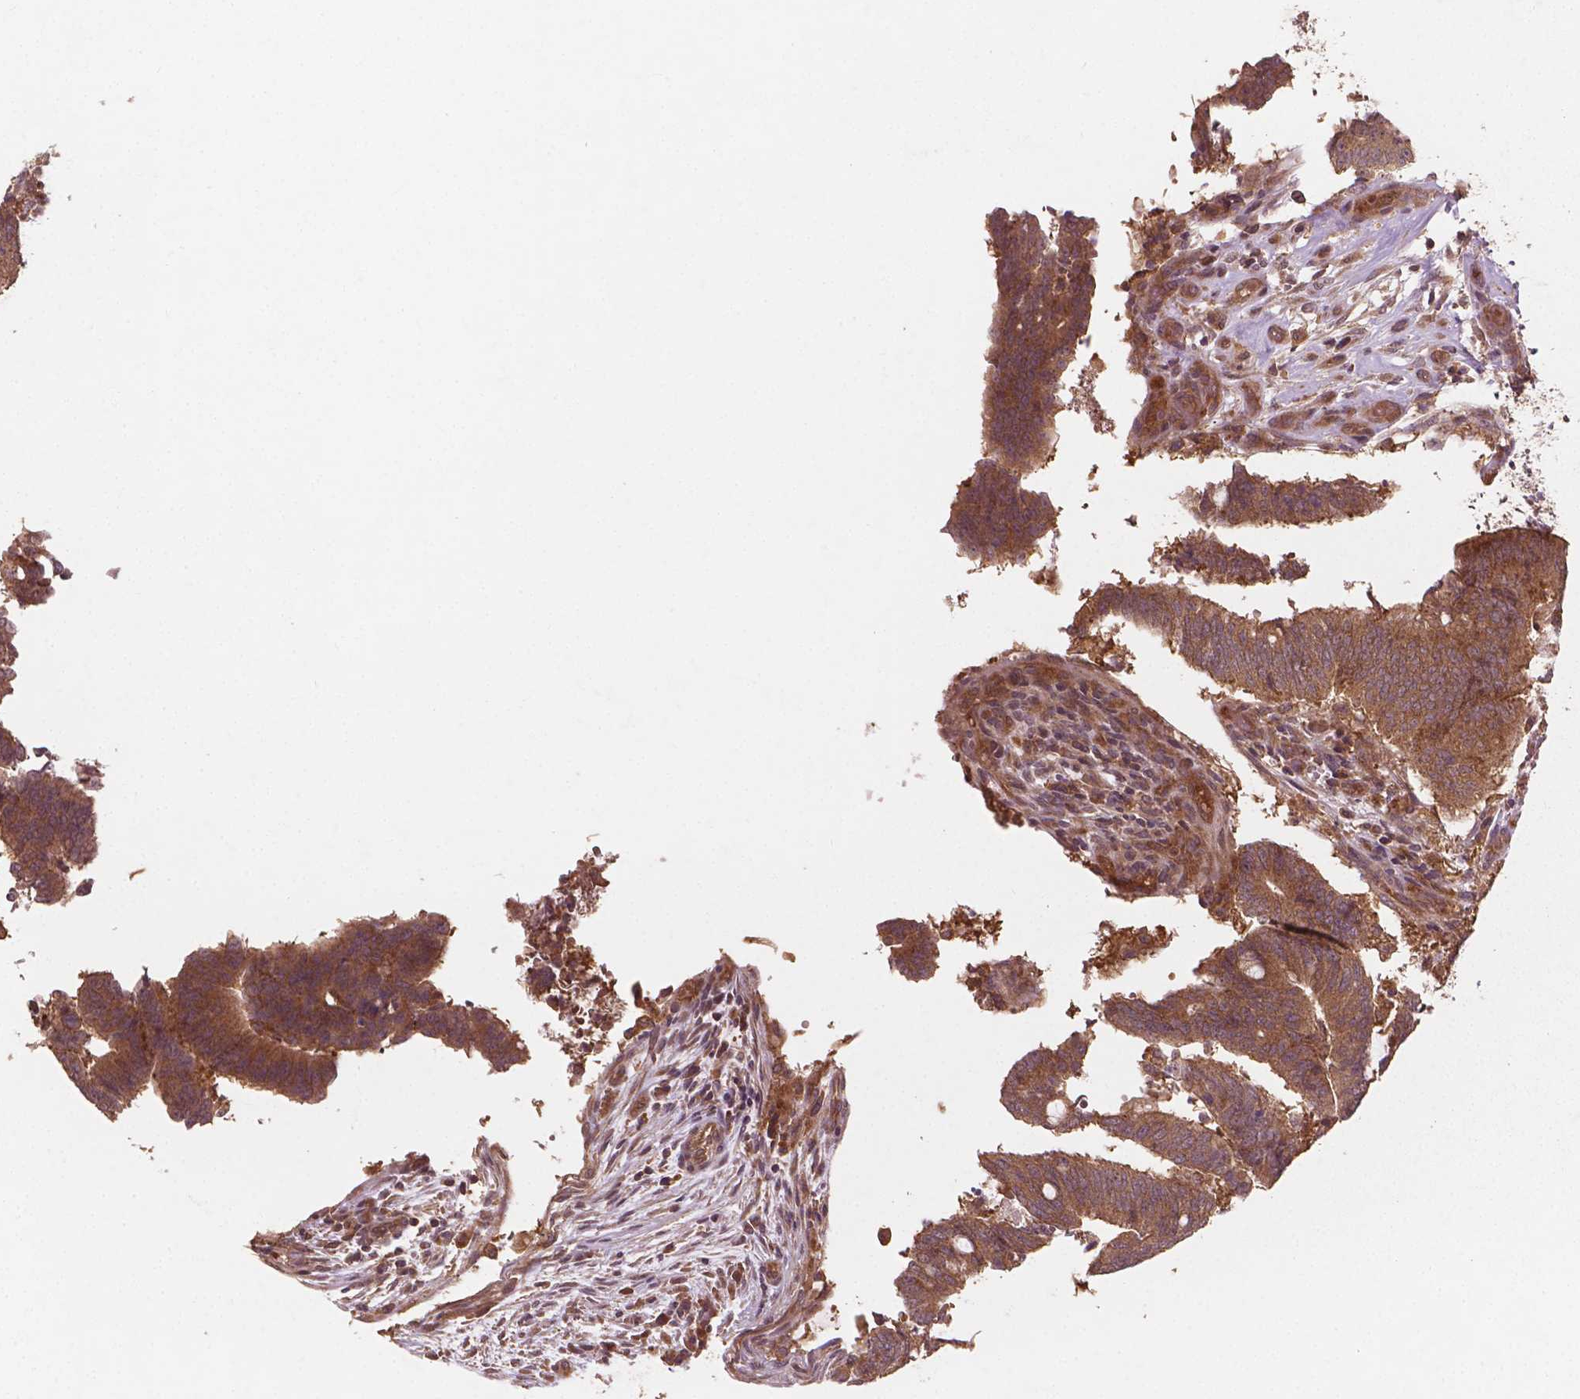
{"staining": {"intensity": "moderate", "quantity": ">75%", "location": "cytoplasmic/membranous"}, "tissue": "colorectal cancer", "cell_type": "Tumor cells", "image_type": "cancer", "snomed": [{"axis": "morphology", "description": "Adenocarcinoma, NOS"}, {"axis": "topography", "description": "Colon"}], "caption": "High-power microscopy captured an immunohistochemistry image of adenocarcinoma (colorectal), revealing moderate cytoplasmic/membranous staining in about >75% of tumor cells.", "gene": "CYFIP2", "patient": {"sex": "female", "age": 43}}